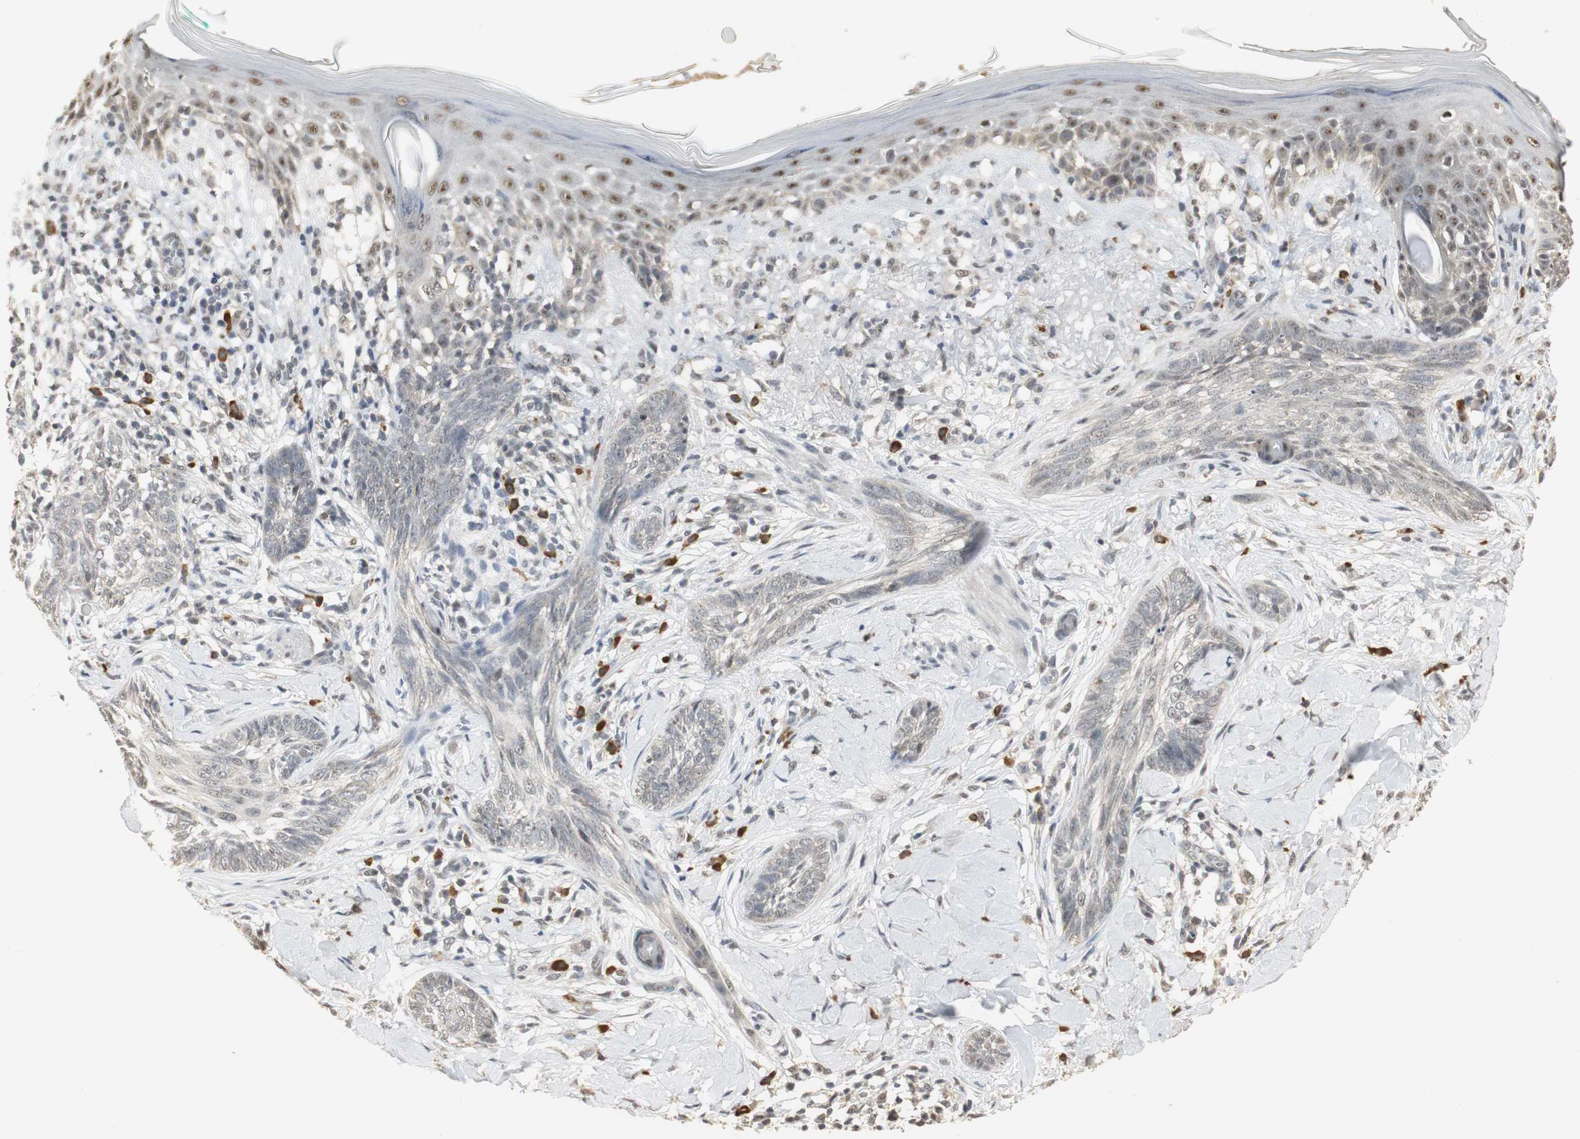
{"staining": {"intensity": "negative", "quantity": "none", "location": "none"}, "tissue": "skin cancer", "cell_type": "Tumor cells", "image_type": "cancer", "snomed": [{"axis": "morphology", "description": "Basal cell carcinoma"}, {"axis": "topography", "description": "Skin"}], "caption": "A photomicrograph of skin cancer stained for a protein reveals no brown staining in tumor cells. (Brightfield microscopy of DAB immunohistochemistry (IHC) at high magnification).", "gene": "ELOA", "patient": {"sex": "female", "age": 58}}